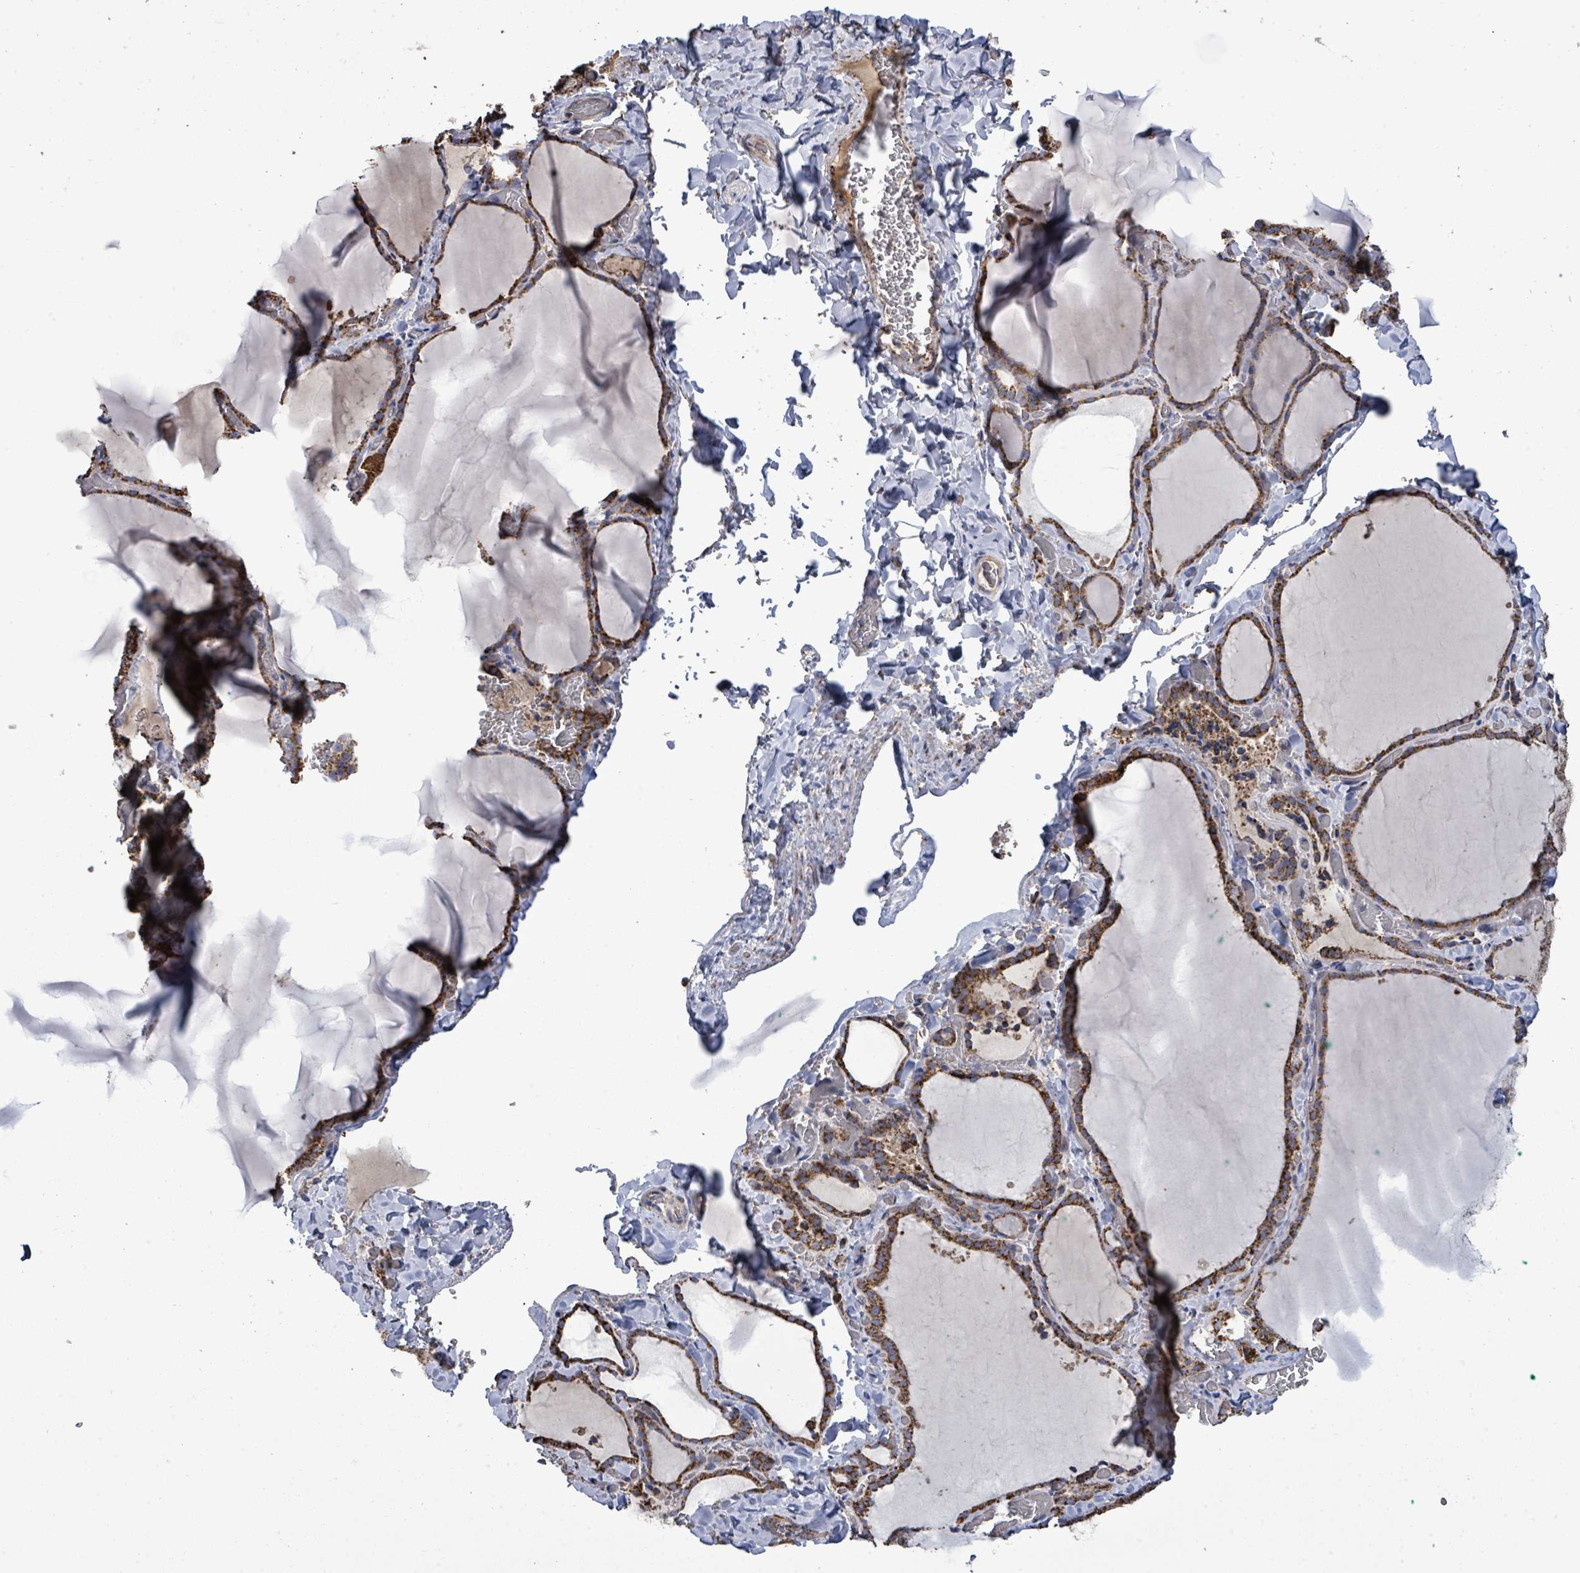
{"staining": {"intensity": "strong", "quantity": ">75%", "location": "cytoplasmic/membranous"}, "tissue": "thyroid gland", "cell_type": "Glandular cells", "image_type": "normal", "snomed": [{"axis": "morphology", "description": "Normal tissue, NOS"}, {"axis": "topography", "description": "Thyroid gland"}], "caption": "Immunohistochemistry (IHC) of normal human thyroid gland shows high levels of strong cytoplasmic/membranous staining in approximately >75% of glandular cells. (DAB IHC with brightfield microscopy, high magnification).", "gene": "MTMR12", "patient": {"sex": "female", "age": 22}}